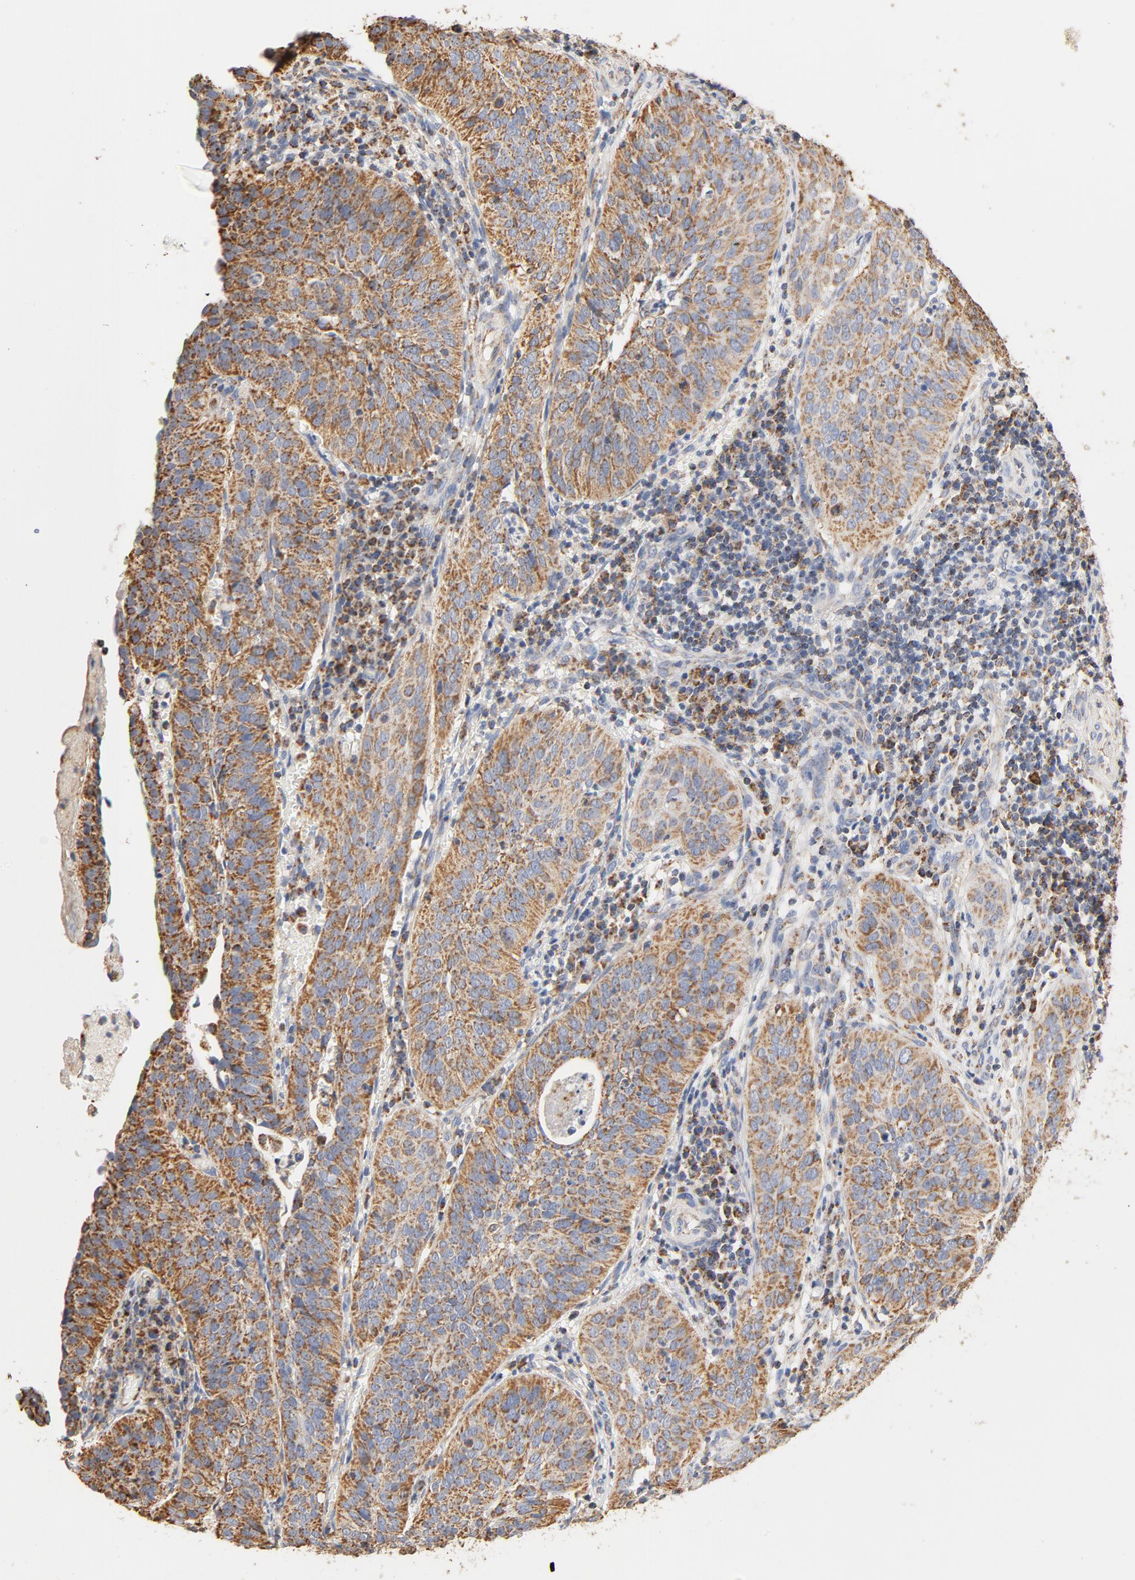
{"staining": {"intensity": "moderate", "quantity": ">75%", "location": "cytoplasmic/membranous"}, "tissue": "cervical cancer", "cell_type": "Tumor cells", "image_type": "cancer", "snomed": [{"axis": "morphology", "description": "Squamous cell carcinoma, NOS"}, {"axis": "topography", "description": "Cervix"}], "caption": "Squamous cell carcinoma (cervical) was stained to show a protein in brown. There is medium levels of moderate cytoplasmic/membranous positivity in approximately >75% of tumor cells.", "gene": "COX4I1", "patient": {"sex": "female", "age": 39}}